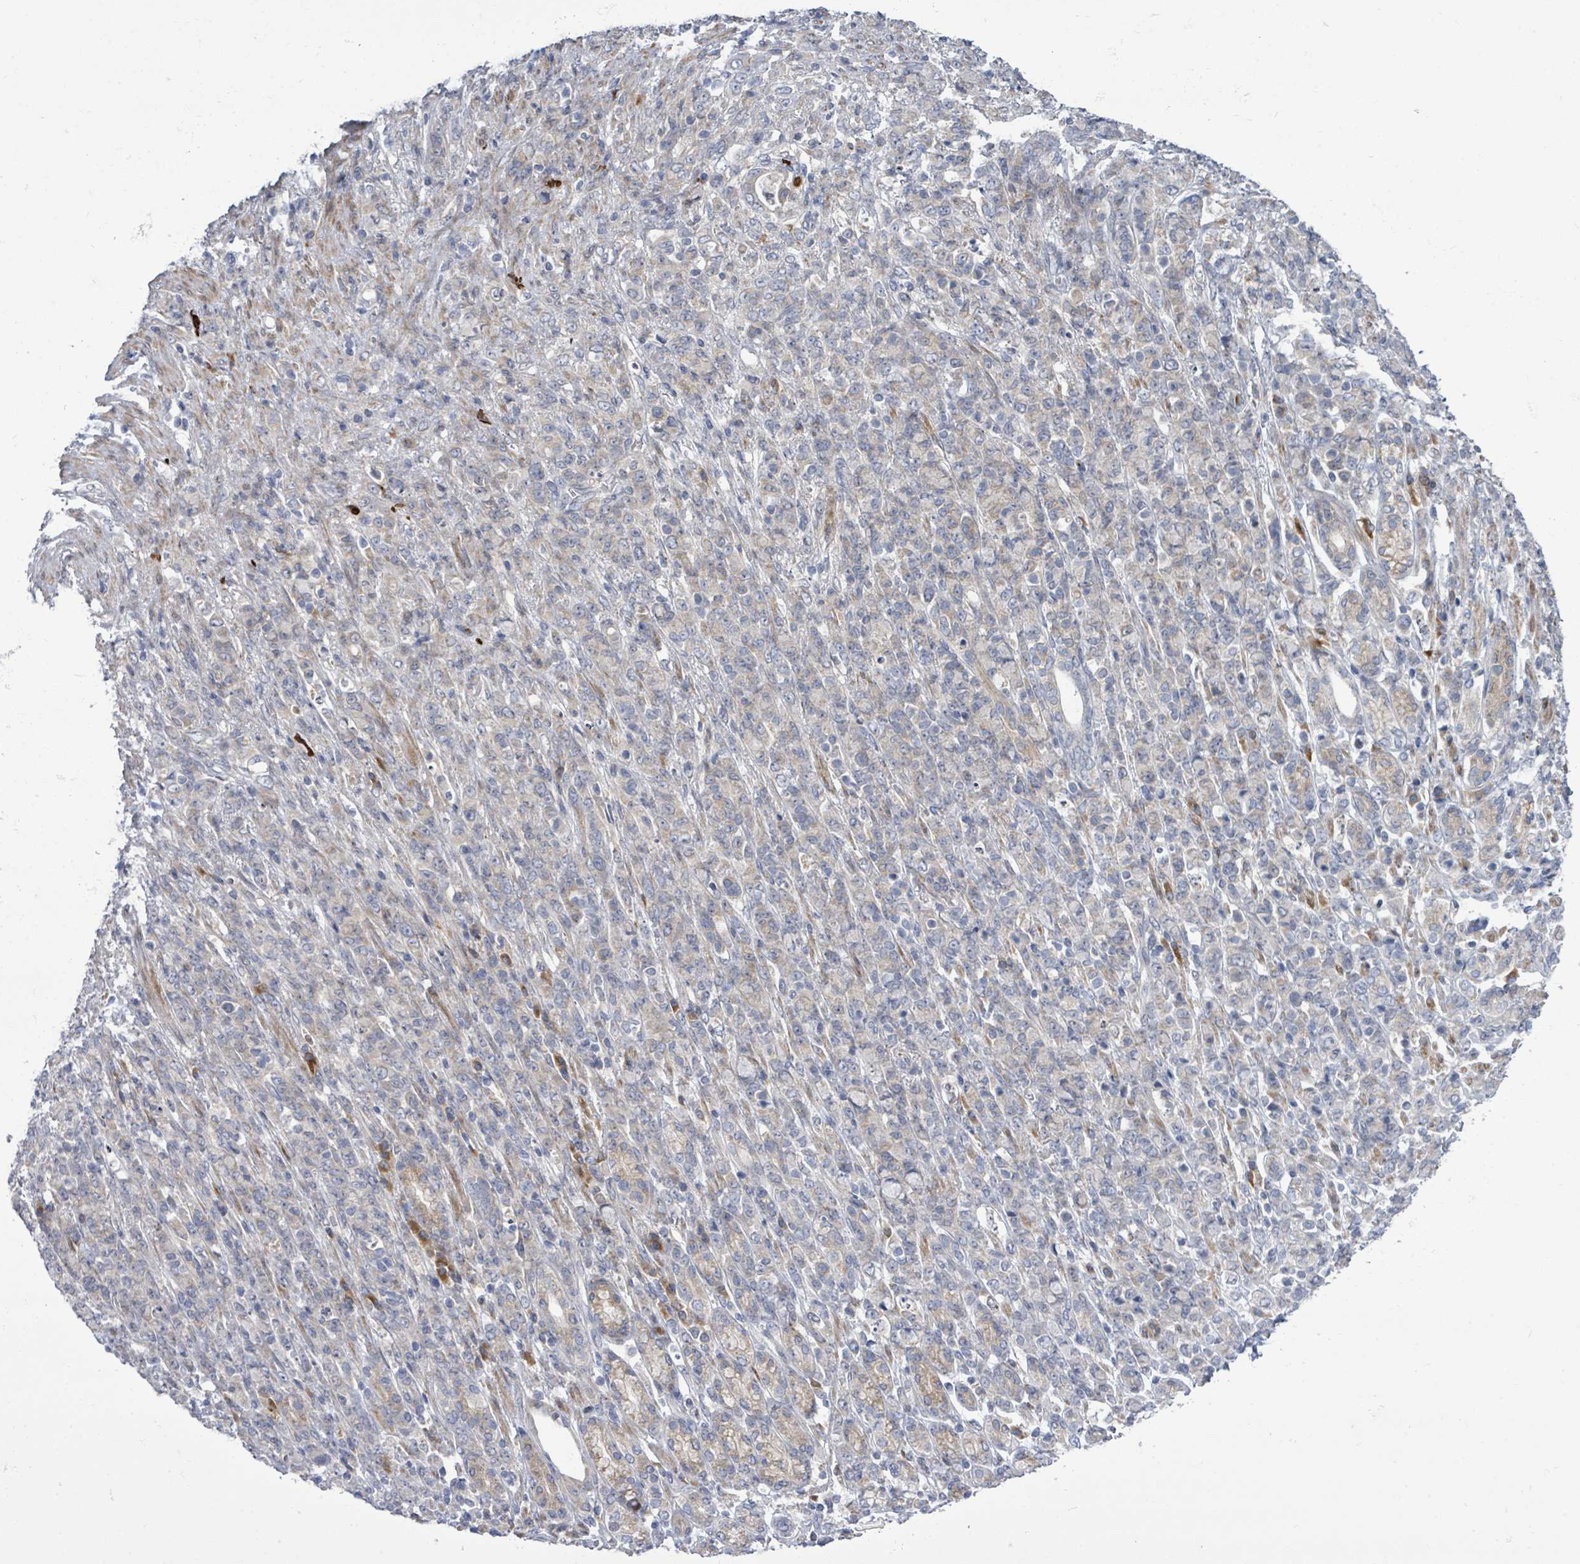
{"staining": {"intensity": "weak", "quantity": "<25%", "location": "cytoplasmic/membranous"}, "tissue": "stomach cancer", "cell_type": "Tumor cells", "image_type": "cancer", "snomed": [{"axis": "morphology", "description": "Adenocarcinoma, NOS"}, {"axis": "topography", "description": "Stomach"}], "caption": "Photomicrograph shows no significant protein staining in tumor cells of stomach cancer. (DAB IHC with hematoxylin counter stain).", "gene": "SAR1A", "patient": {"sex": "female", "age": 79}}